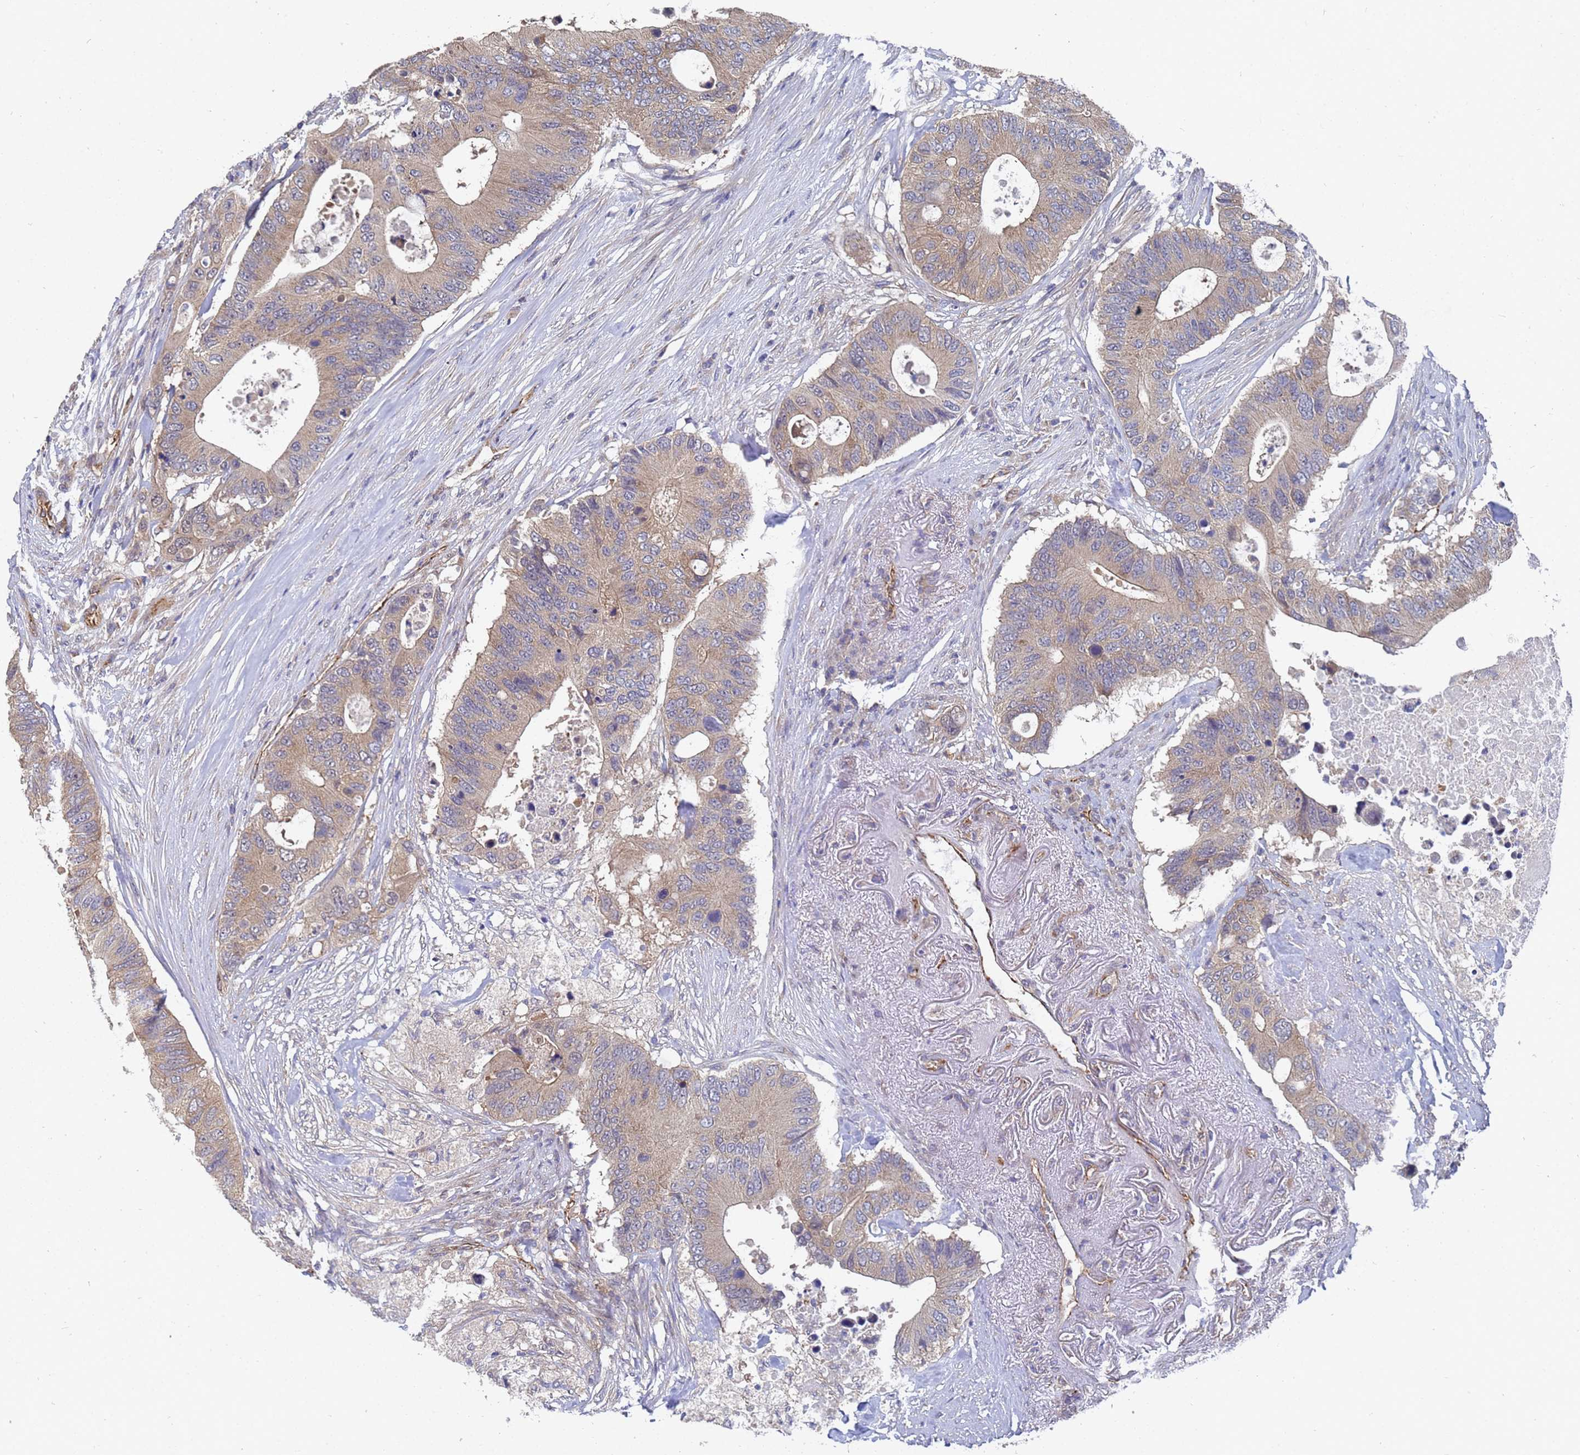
{"staining": {"intensity": "weak", "quantity": "25%-75%", "location": "cytoplasmic/membranous"}, "tissue": "colorectal cancer", "cell_type": "Tumor cells", "image_type": "cancer", "snomed": [{"axis": "morphology", "description": "Adenocarcinoma, NOS"}, {"axis": "topography", "description": "Colon"}], "caption": "Protein expression analysis of colorectal cancer (adenocarcinoma) shows weak cytoplasmic/membranous staining in approximately 25%-75% of tumor cells.", "gene": "ALS2CL", "patient": {"sex": "male", "age": 71}}